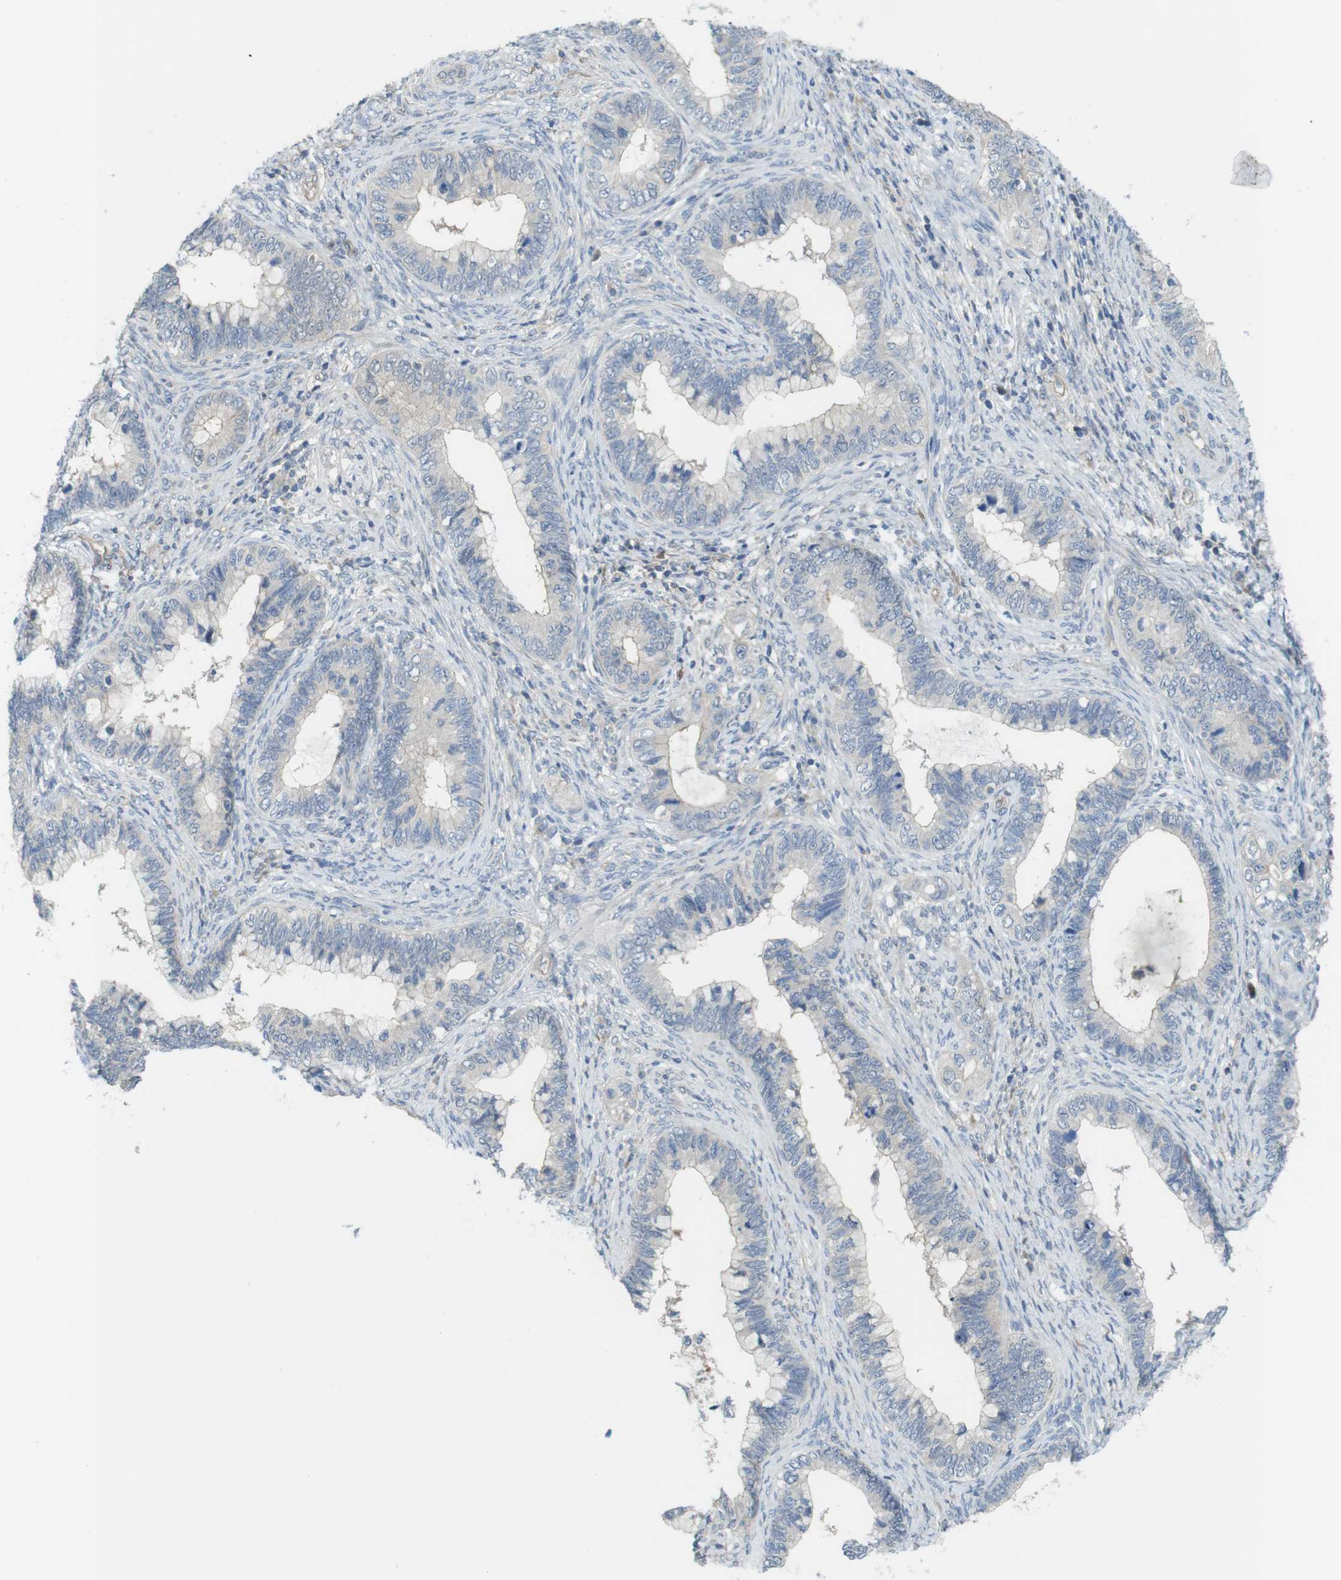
{"staining": {"intensity": "negative", "quantity": "none", "location": "none"}, "tissue": "cervical cancer", "cell_type": "Tumor cells", "image_type": "cancer", "snomed": [{"axis": "morphology", "description": "Adenocarcinoma, NOS"}, {"axis": "topography", "description": "Cervix"}], "caption": "IHC histopathology image of neoplastic tissue: cervical cancer (adenocarcinoma) stained with DAB displays no significant protein staining in tumor cells. (Immunohistochemistry, brightfield microscopy, high magnification).", "gene": "ABHD15", "patient": {"sex": "female", "age": 44}}